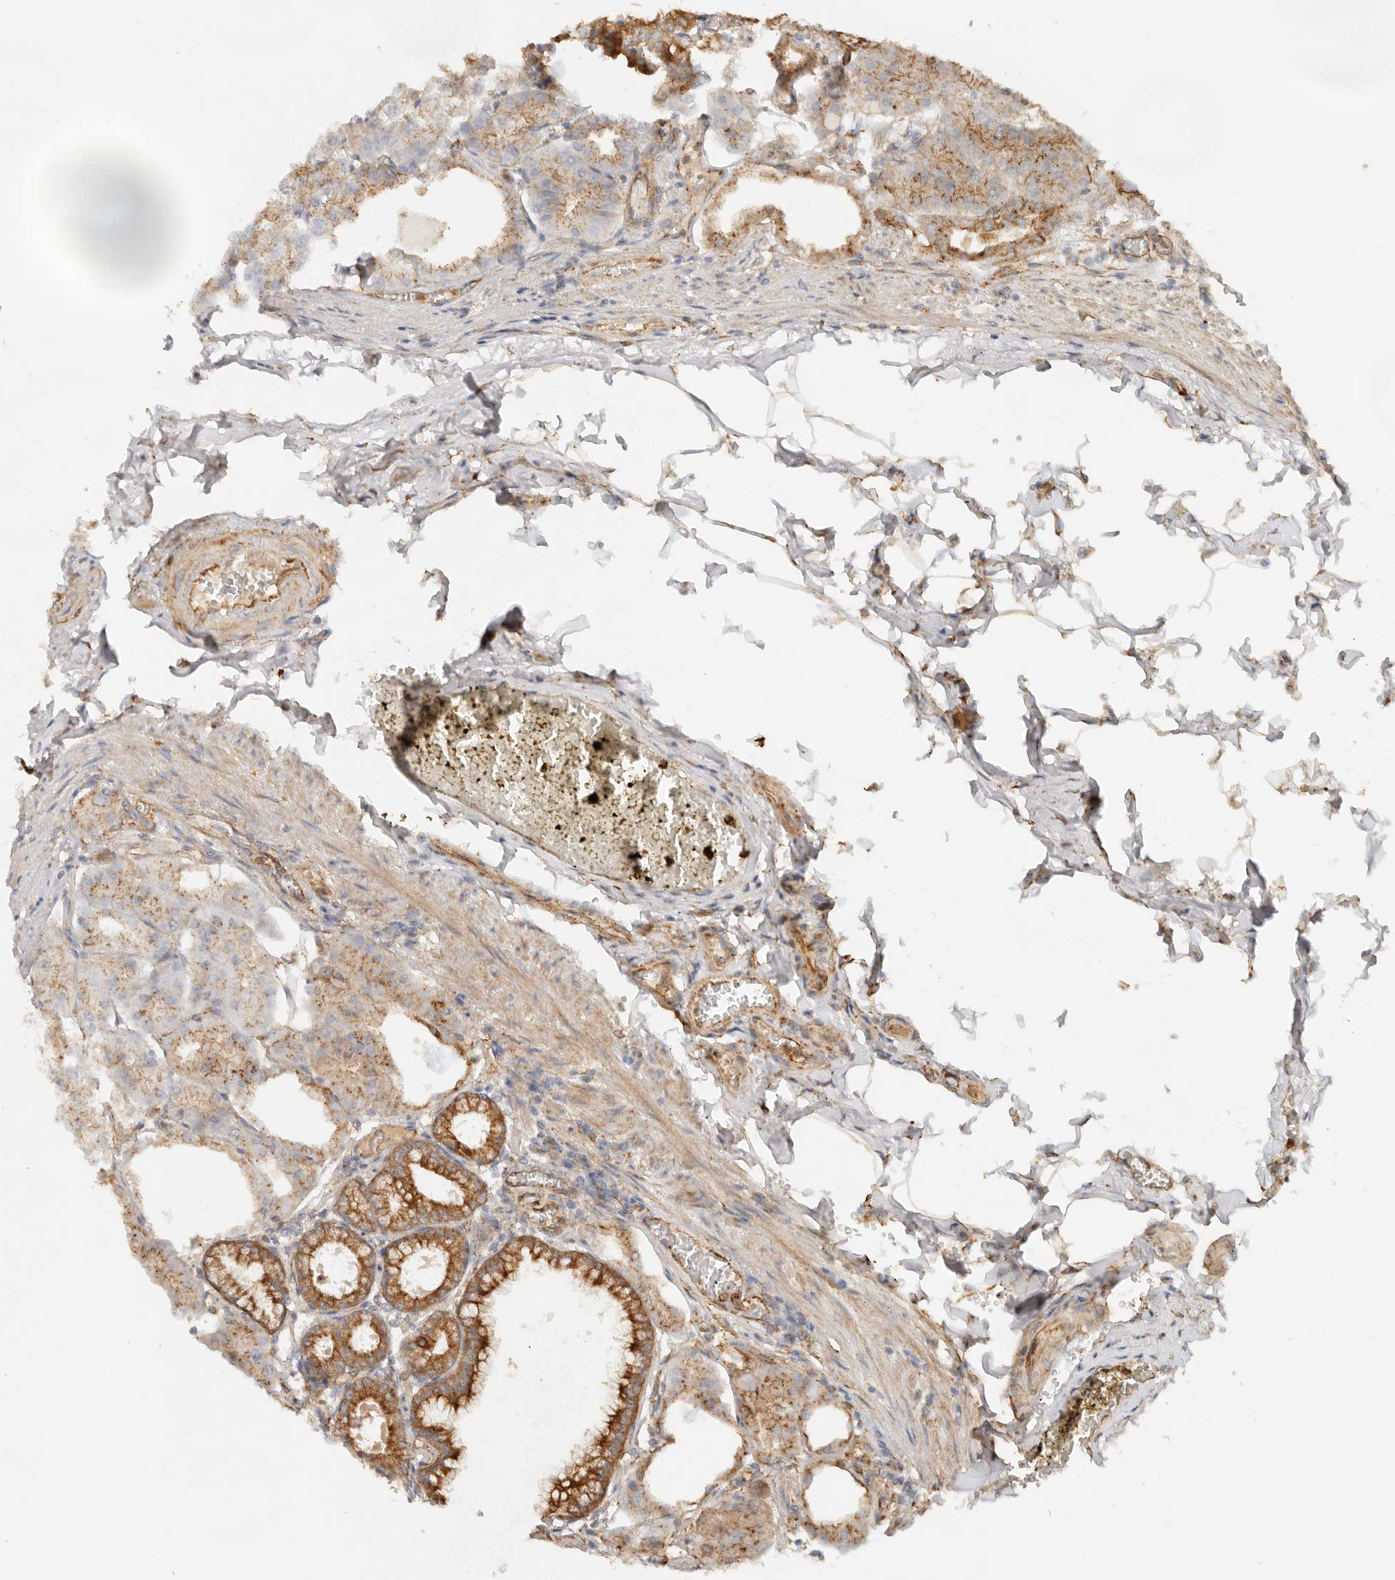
{"staining": {"intensity": "strong", "quantity": ">75%", "location": "cytoplasmic/membranous,nuclear"}, "tissue": "stomach", "cell_type": "Glandular cells", "image_type": "normal", "snomed": [{"axis": "morphology", "description": "Normal tissue, NOS"}, {"axis": "topography", "description": "Stomach, lower"}], "caption": "High-power microscopy captured an IHC histopathology image of unremarkable stomach, revealing strong cytoplasmic/membranous,nuclear expression in approximately >75% of glandular cells. (DAB = brown stain, brightfield microscopy at high magnification).", "gene": "HEXD", "patient": {"sex": "male", "age": 71}}